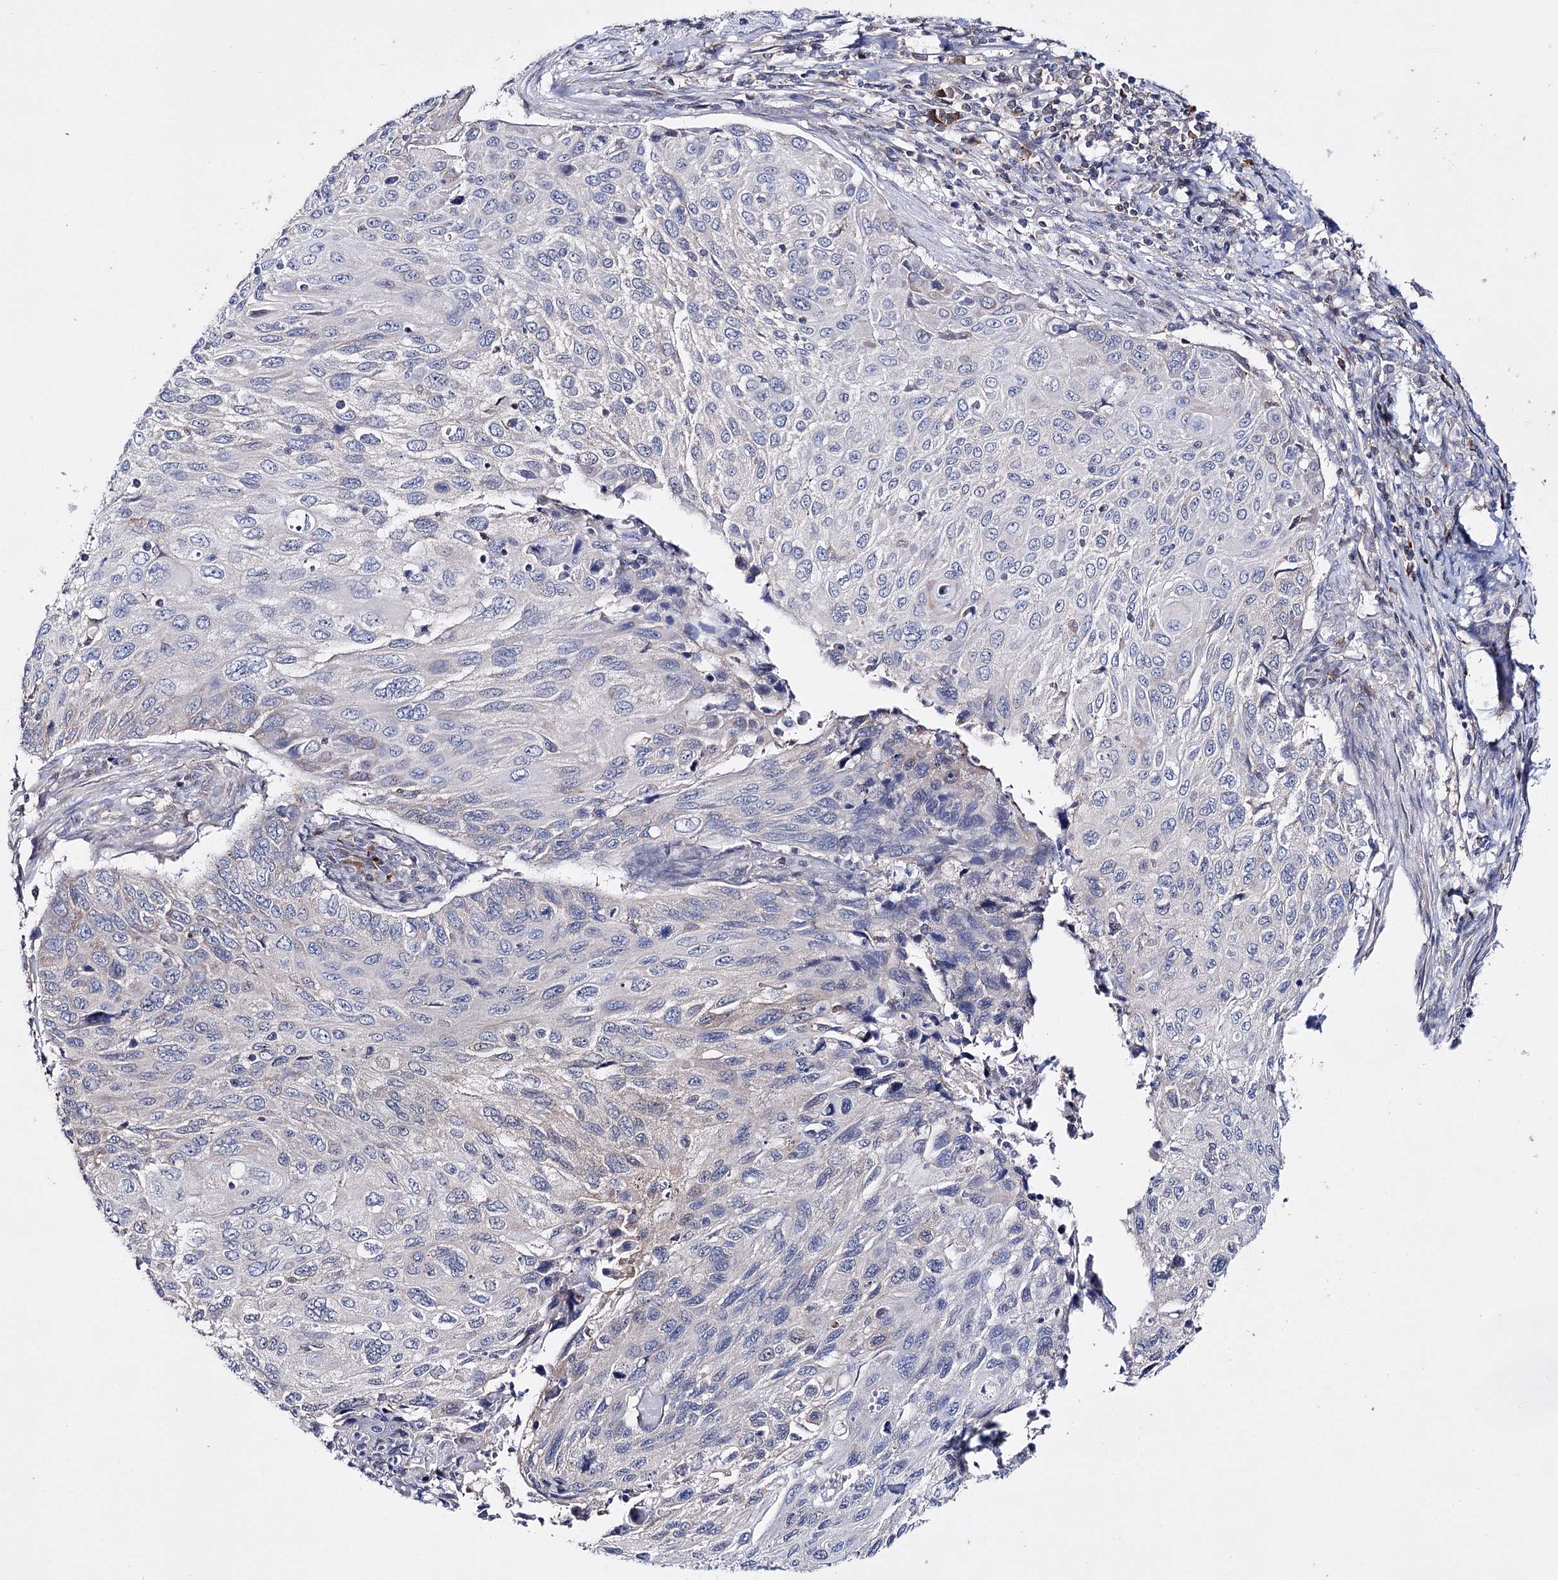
{"staining": {"intensity": "negative", "quantity": "none", "location": "none"}, "tissue": "cervical cancer", "cell_type": "Tumor cells", "image_type": "cancer", "snomed": [{"axis": "morphology", "description": "Squamous cell carcinoma, NOS"}, {"axis": "topography", "description": "Cervix"}], "caption": "This is an immunohistochemistry histopathology image of human cervical cancer. There is no positivity in tumor cells.", "gene": "PTER", "patient": {"sex": "female", "age": 70}}